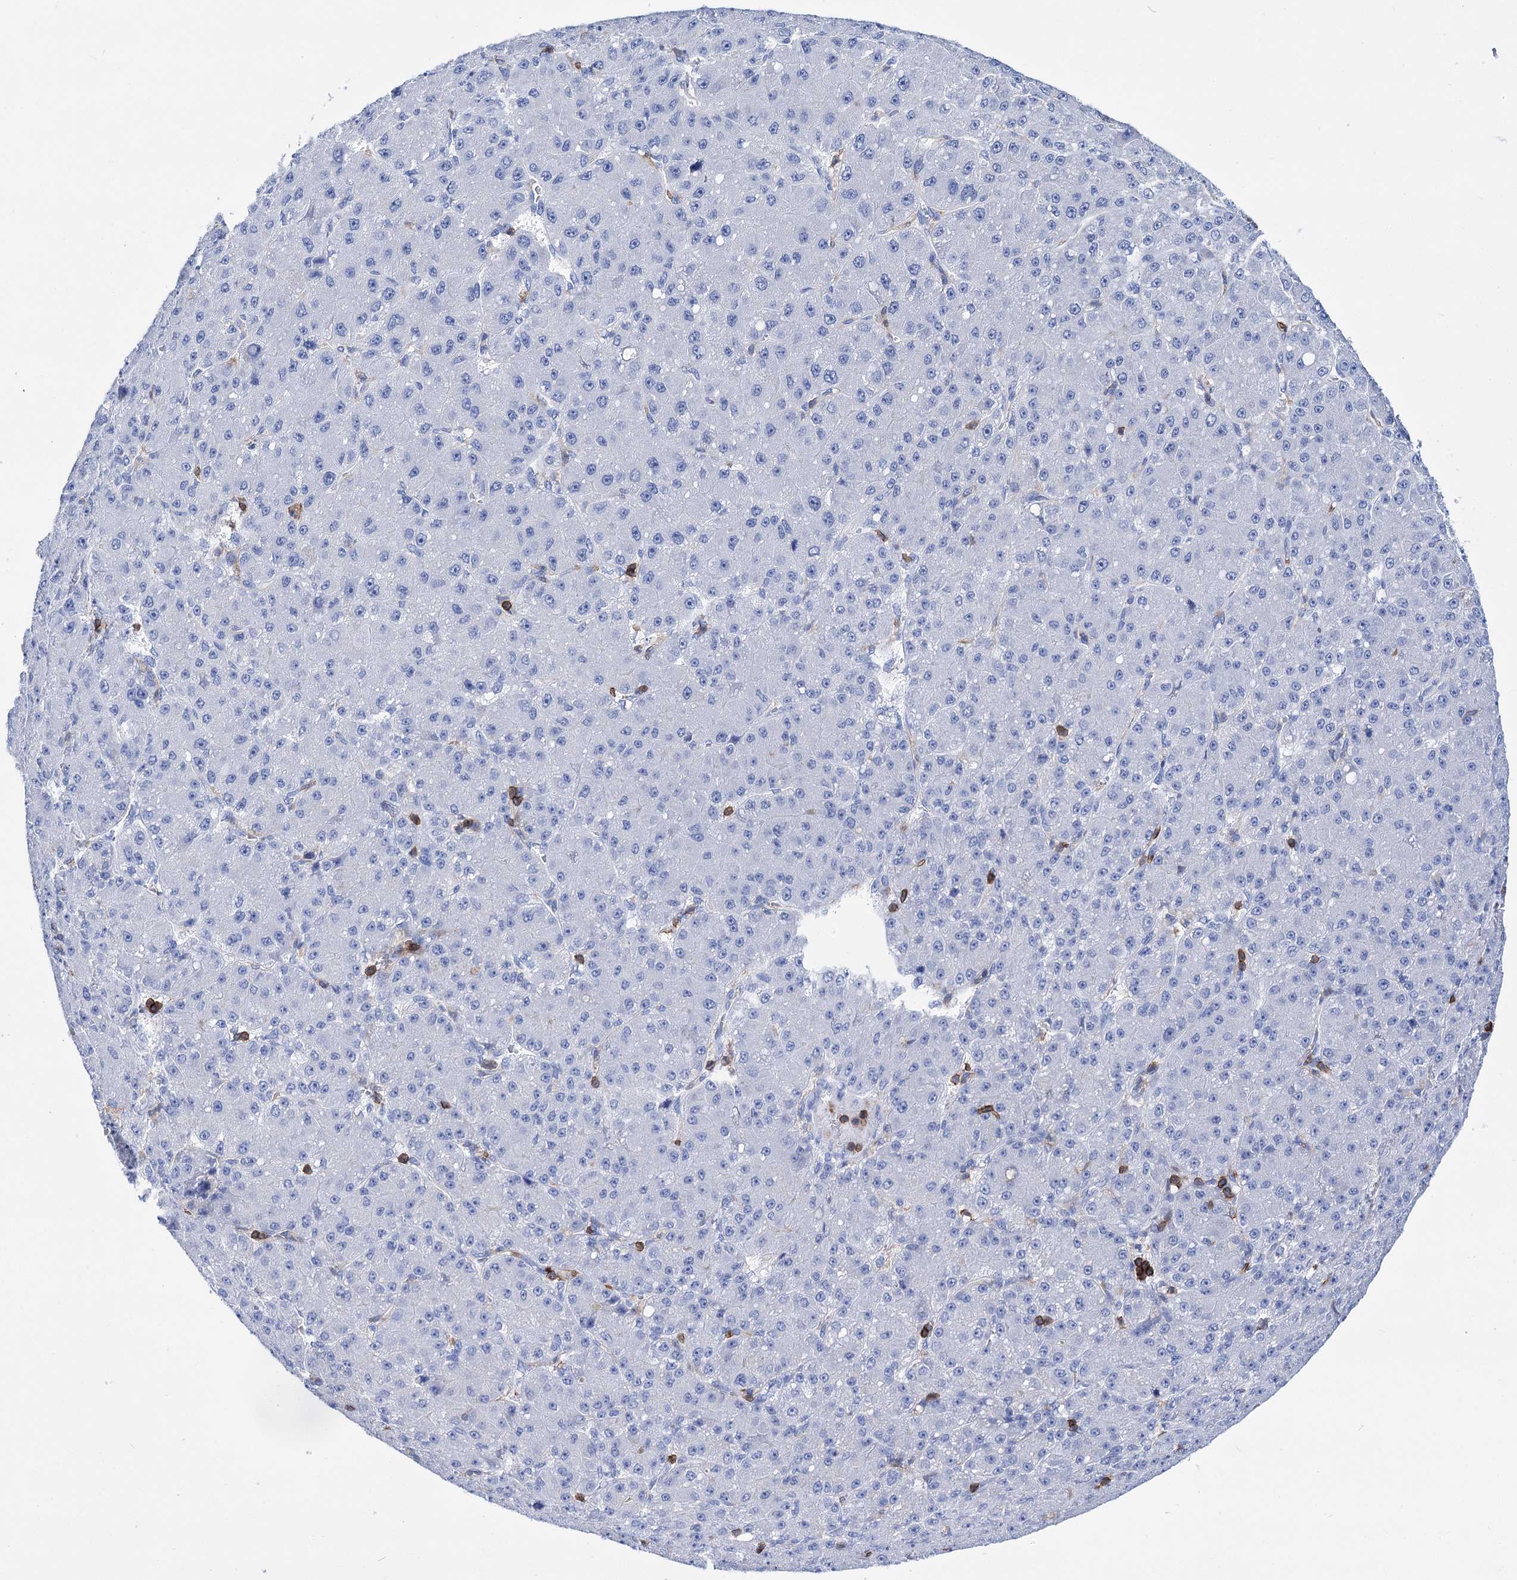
{"staining": {"intensity": "negative", "quantity": "none", "location": "none"}, "tissue": "liver cancer", "cell_type": "Tumor cells", "image_type": "cancer", "snomed": [{"axis": "morphology", "description": "Carcinoma, Hepatocellular, NOS"}, {"axis": "topography", "description": "Liver"}], "caption": "The IHC micrograph has no significant expression in tumor cells of hepatocellular carcinoma (liver) tissue.", "gene": "DEF6", "patient": {"sex": "male", "age": 67}}